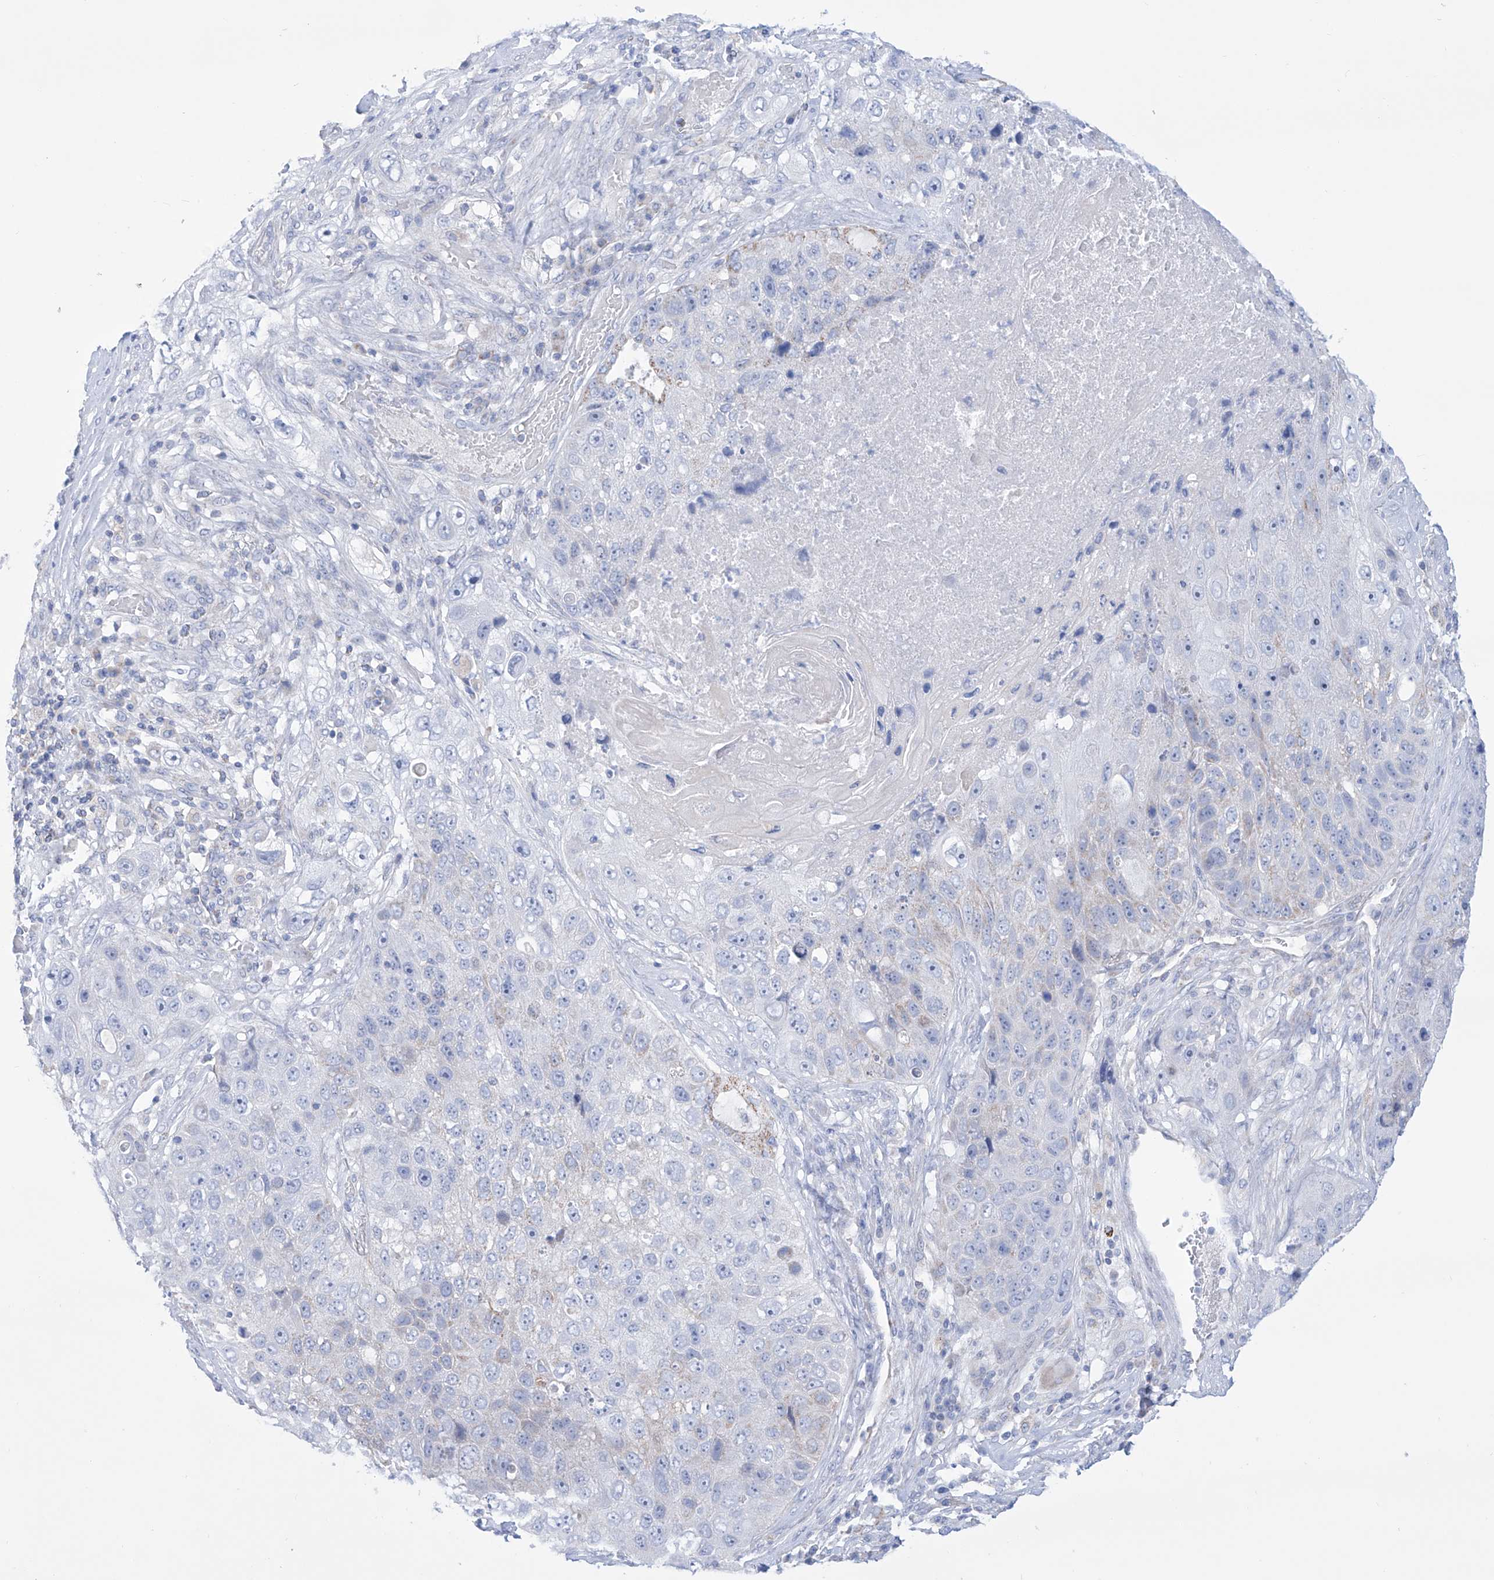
{"staining": {"intensity": "moderate", "quantity": "<25%", "location": "cytoplasmic/membranous"}, "tissue": "lung cancer", "cell_type": "Tumor cells", "image_type": "cancer", "snomed": [{"axis": "morphology", "description": "Squamous cell carcinoma, NOS"}, {"axis": "topography", "description": "Lung"}], "caption": "Human lung squamous cell carcinoma stained with a protein marker reveals moderate staining in tumor cells.", "gene": "ALDH6A1", "patient": {"sex": "male", "age": 61}}